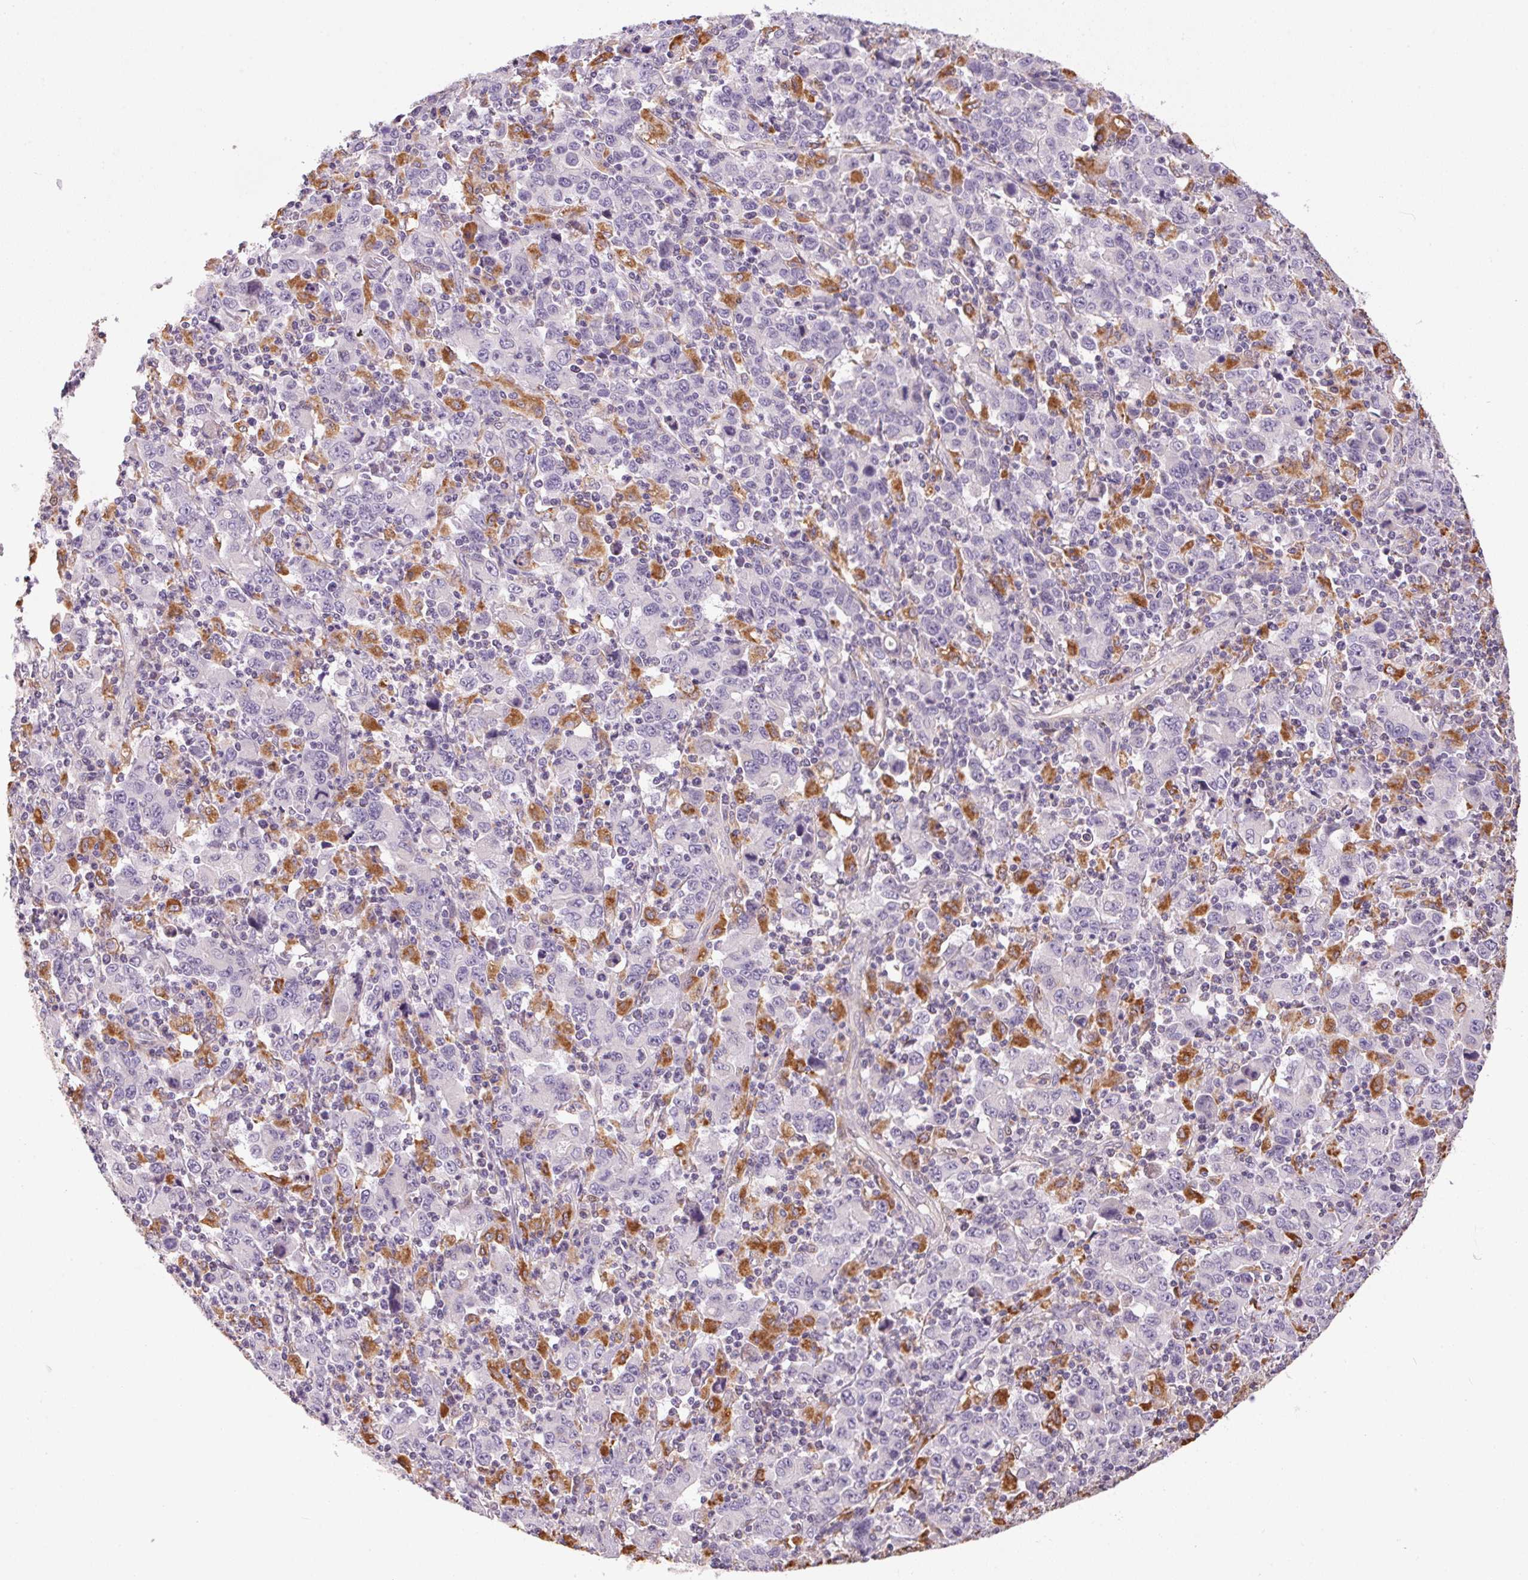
{"staining": {"intensity": "negative", "quantity": "none", "location": "none"}, "tissue": "stomach cancer", "cell_type": "Tumor cells", "image_type": "cancer", "snomed": [{"axis": "morphology", "description": "Adenocarcinoma, NOS"}, {"axis": "topography", "description": "Stomach, upper"}], "caption": "Tumor cells are negative for brown protein staining in adenocarcinoma (stomach).", "gene": "ADH5", "patient": {"sex": "male", "age": 69}}